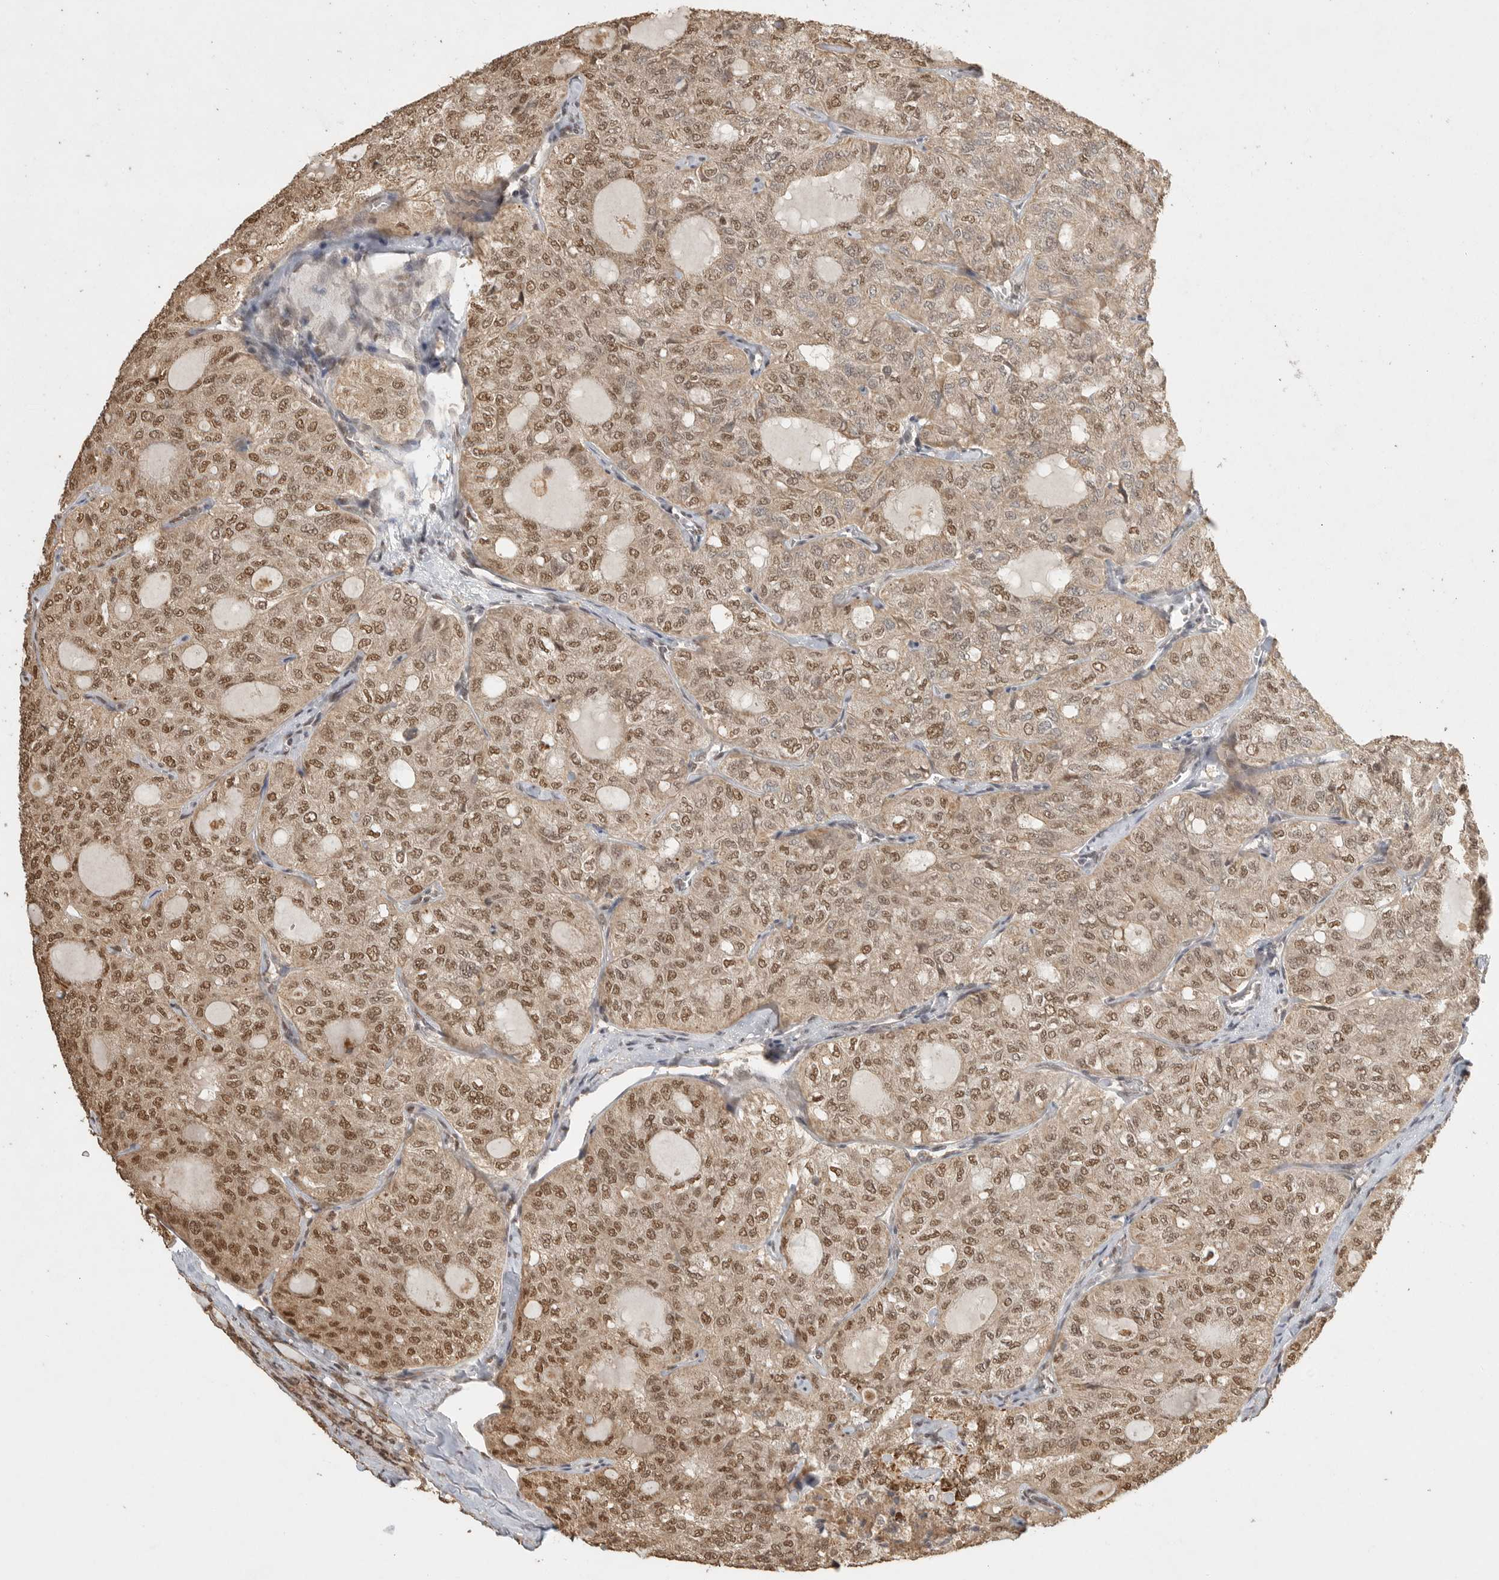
{"staining": {"intensity": "moderate", "quantity": ">75%", "location": "cytoplasmic/membranous,nuclear"}, "tissue": "thyroid cancer", "cell_type": "Tumor cells", "image_type": "cancer", "snomed": [{"axis": "morphology", "description": "Follicular adenoma carcinoma, NOS"}, {"axis": "topography", "description": "Thyroid gland"}], "caption": "Immunohistochemistry (DAB (3,3'-diaminobenzidine)) staining of human thyroid follicular adenoma carcinoma shows moderate cytoplasmic/membranous and nuclear protein expression in about >75% of tumor cells.", "gene": "DFFA", "patient": {"sex": "male", "age": 75}}